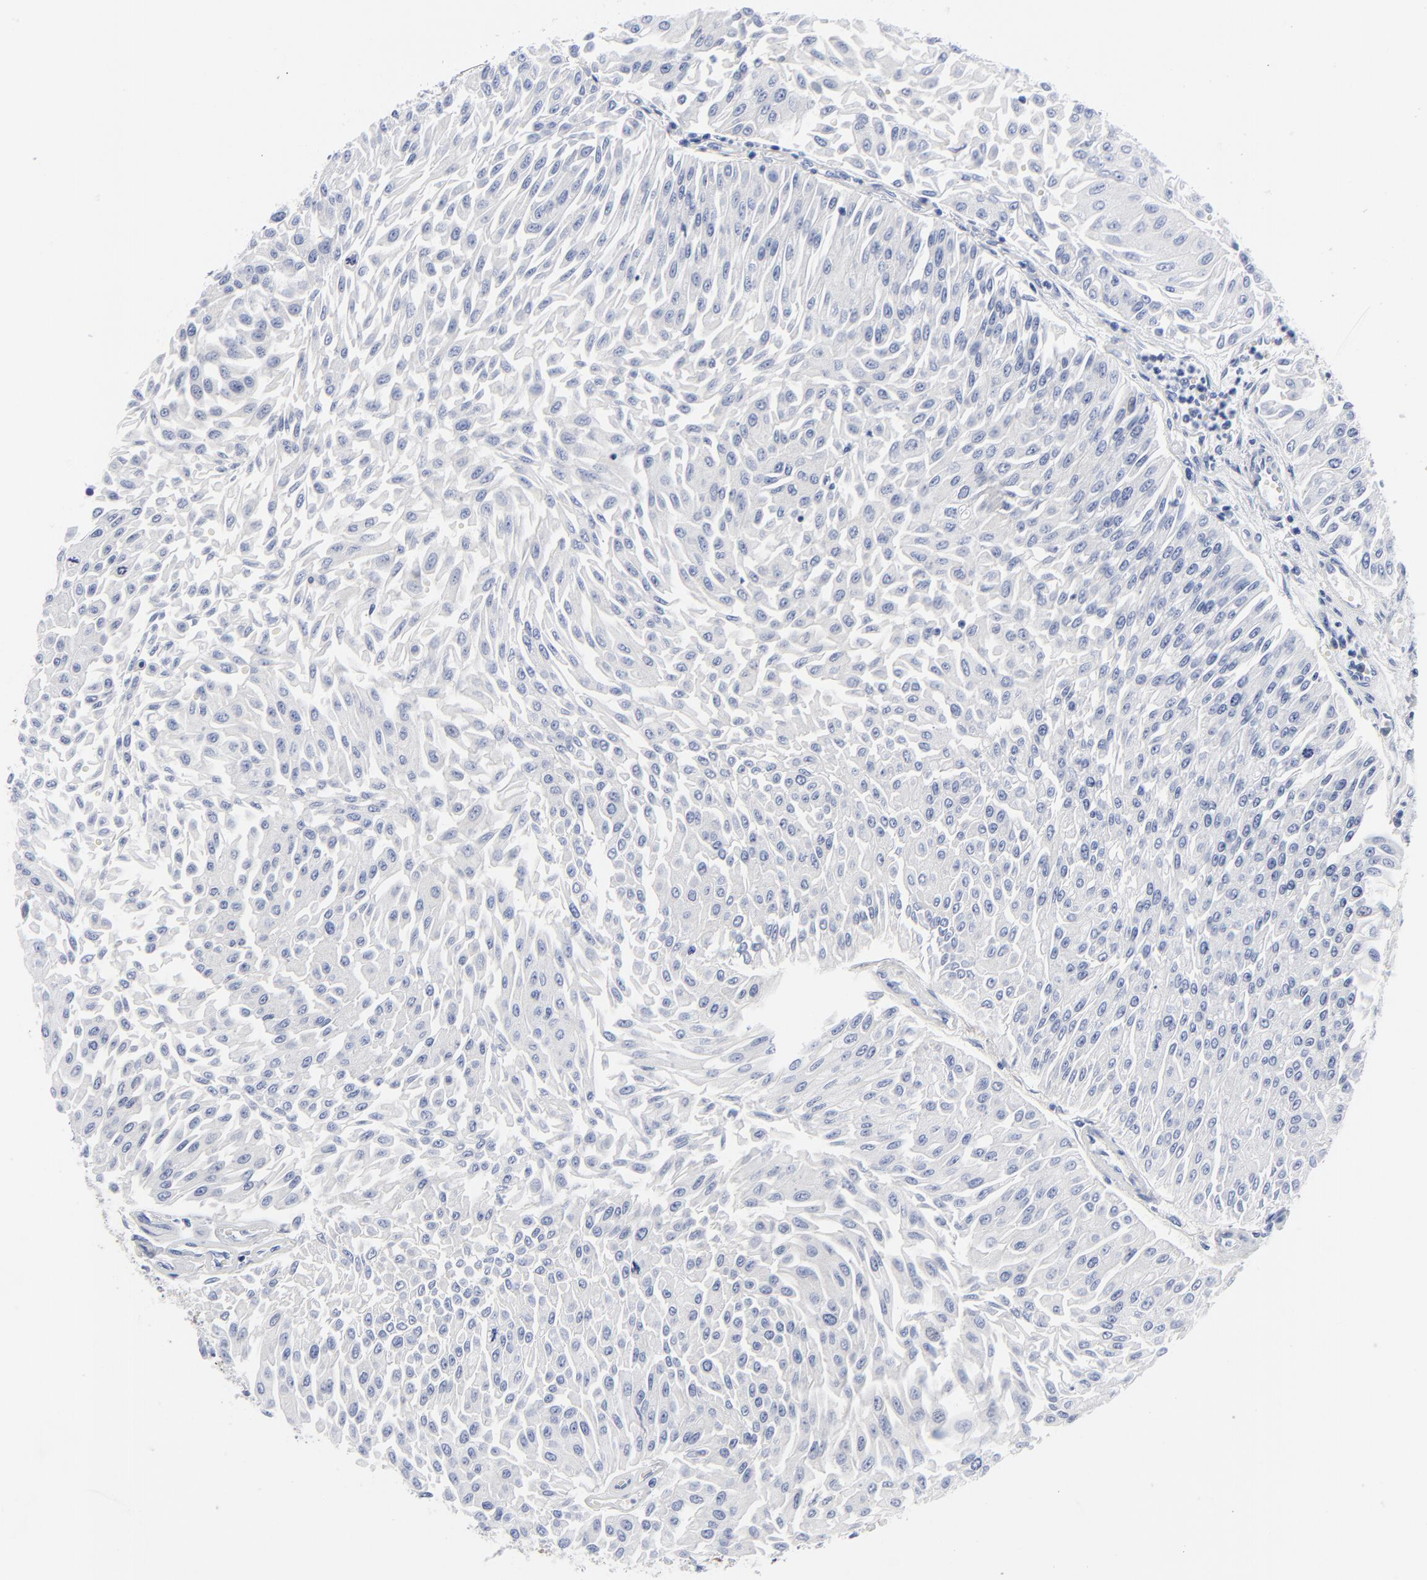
{"staining": {"intensity": "weak", "quantity": "<25%", "location": "cytoplasmic/membranous"}, "tissue": "urothelial cancer", "cell_type": "Tumor cells", "image_type": "cancer", "snomed": [{"axis": "morphology", "description": "Urothelial carcinoma, Low grade"}, {"axis": "topography", "description": "Urinary bladder"}], "caption": "Immunohistochemical staining of human low-grade urothelial carcinoma shows no significant positivity in tumor cells.", "gene": "STAT2", "patient": {"sex": "male", "age": 86}}